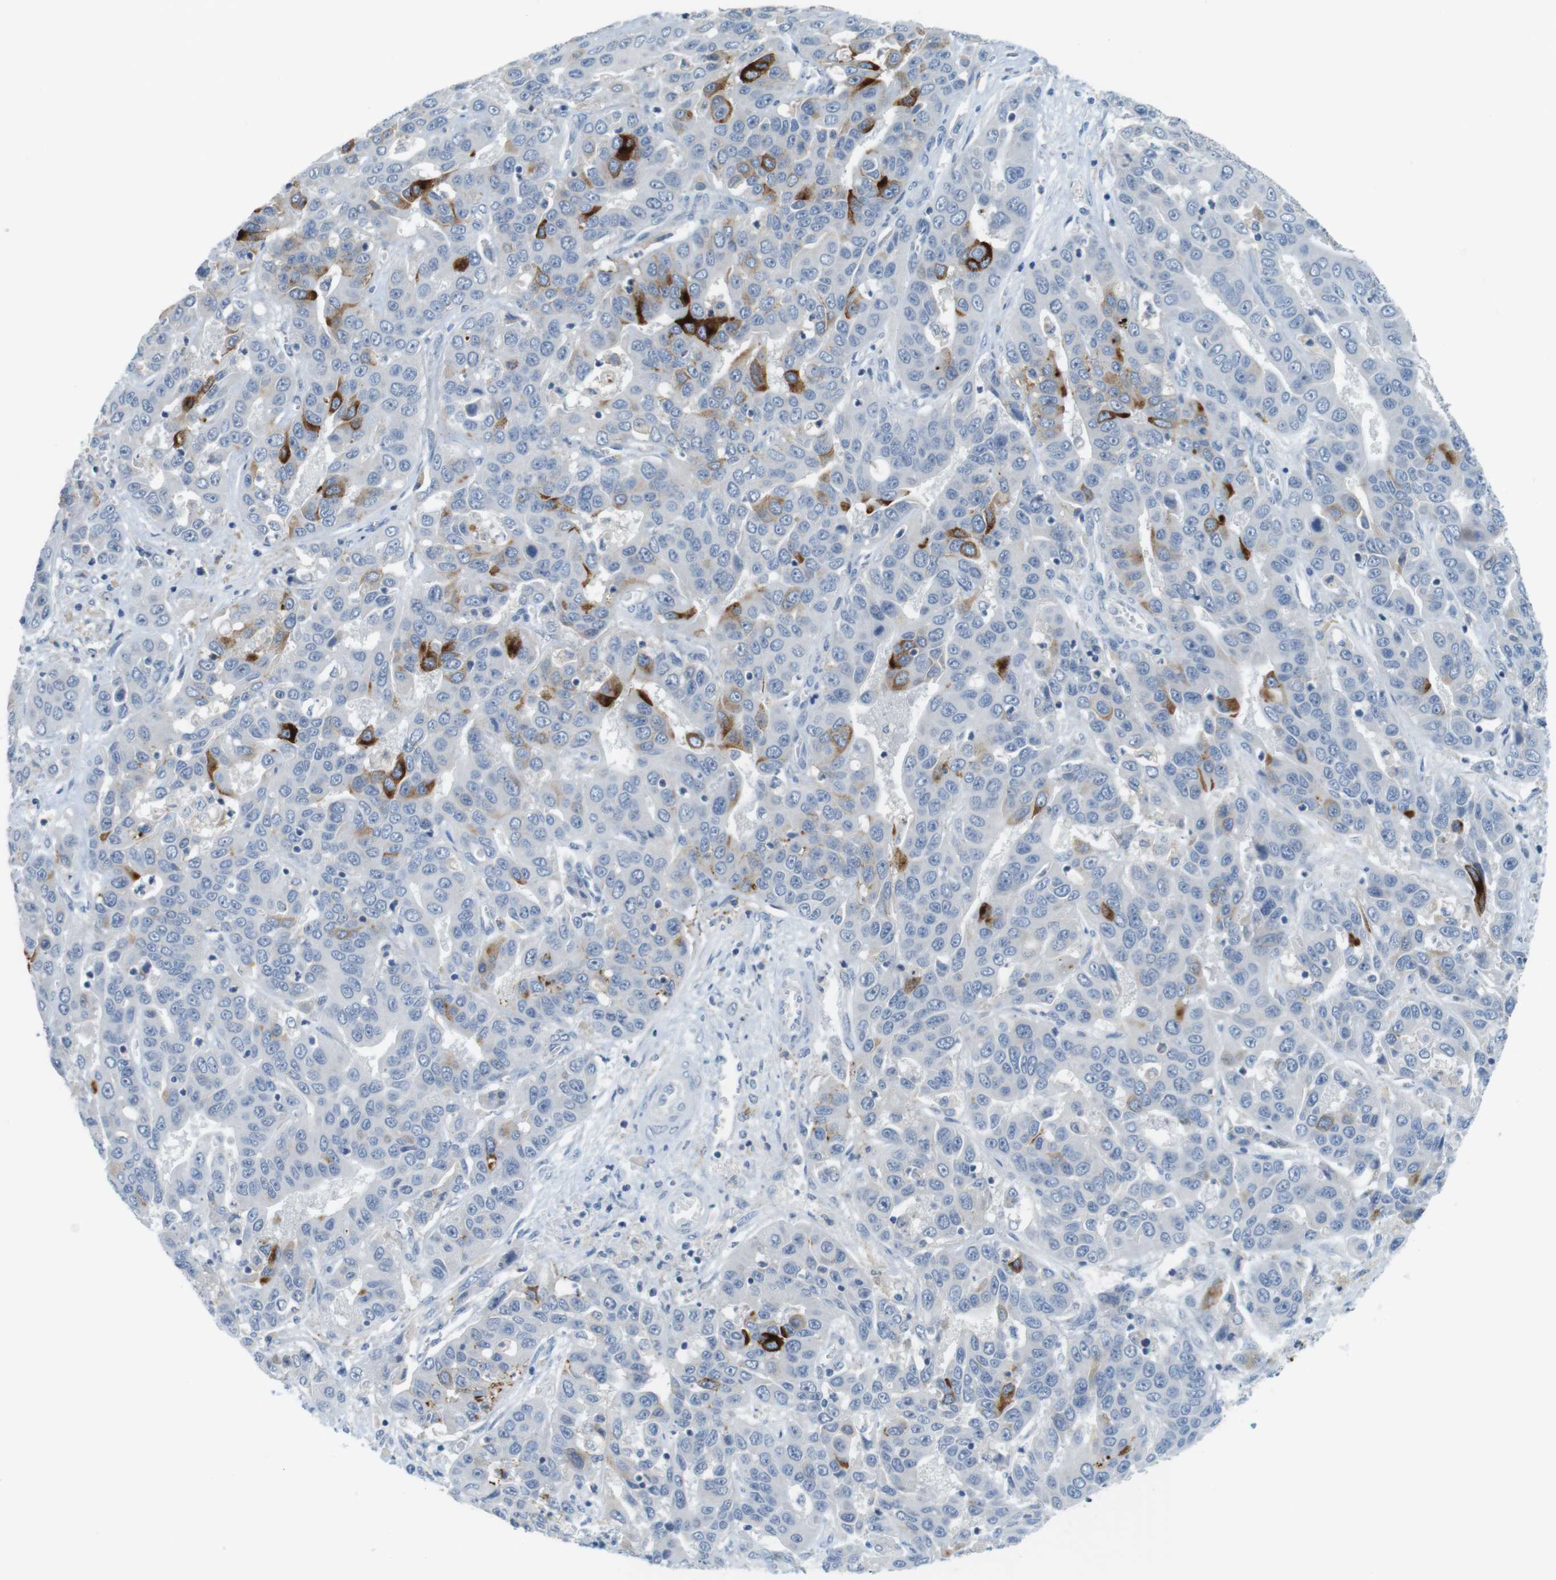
{"staining": {"intensity": "moderate", "quantity": "<25%", "location": "cytoplasmic/membranous"}, "tissue": "liver cancer", "cell_type": "Tumor cells", "image_type": "cancer", "snomed": [{"axis": "morphology", "description": "Cholangiocarcinoma"}, {"axis": "topography", "description": "Liver"}], "caption": "Moderate cytoplasmic/membranous protein staining is seen in approximately <25% of tumor cells in liver cancer. The staining was performed using DAB (3,3'-diaminobenzidine) to visualize the protein expression in brown, while the nuclei were stained in blue with hematoxylin (Magnification: 20x).", "gene": "MUC5B", "patient": {"sex": "female", "age": 52}}